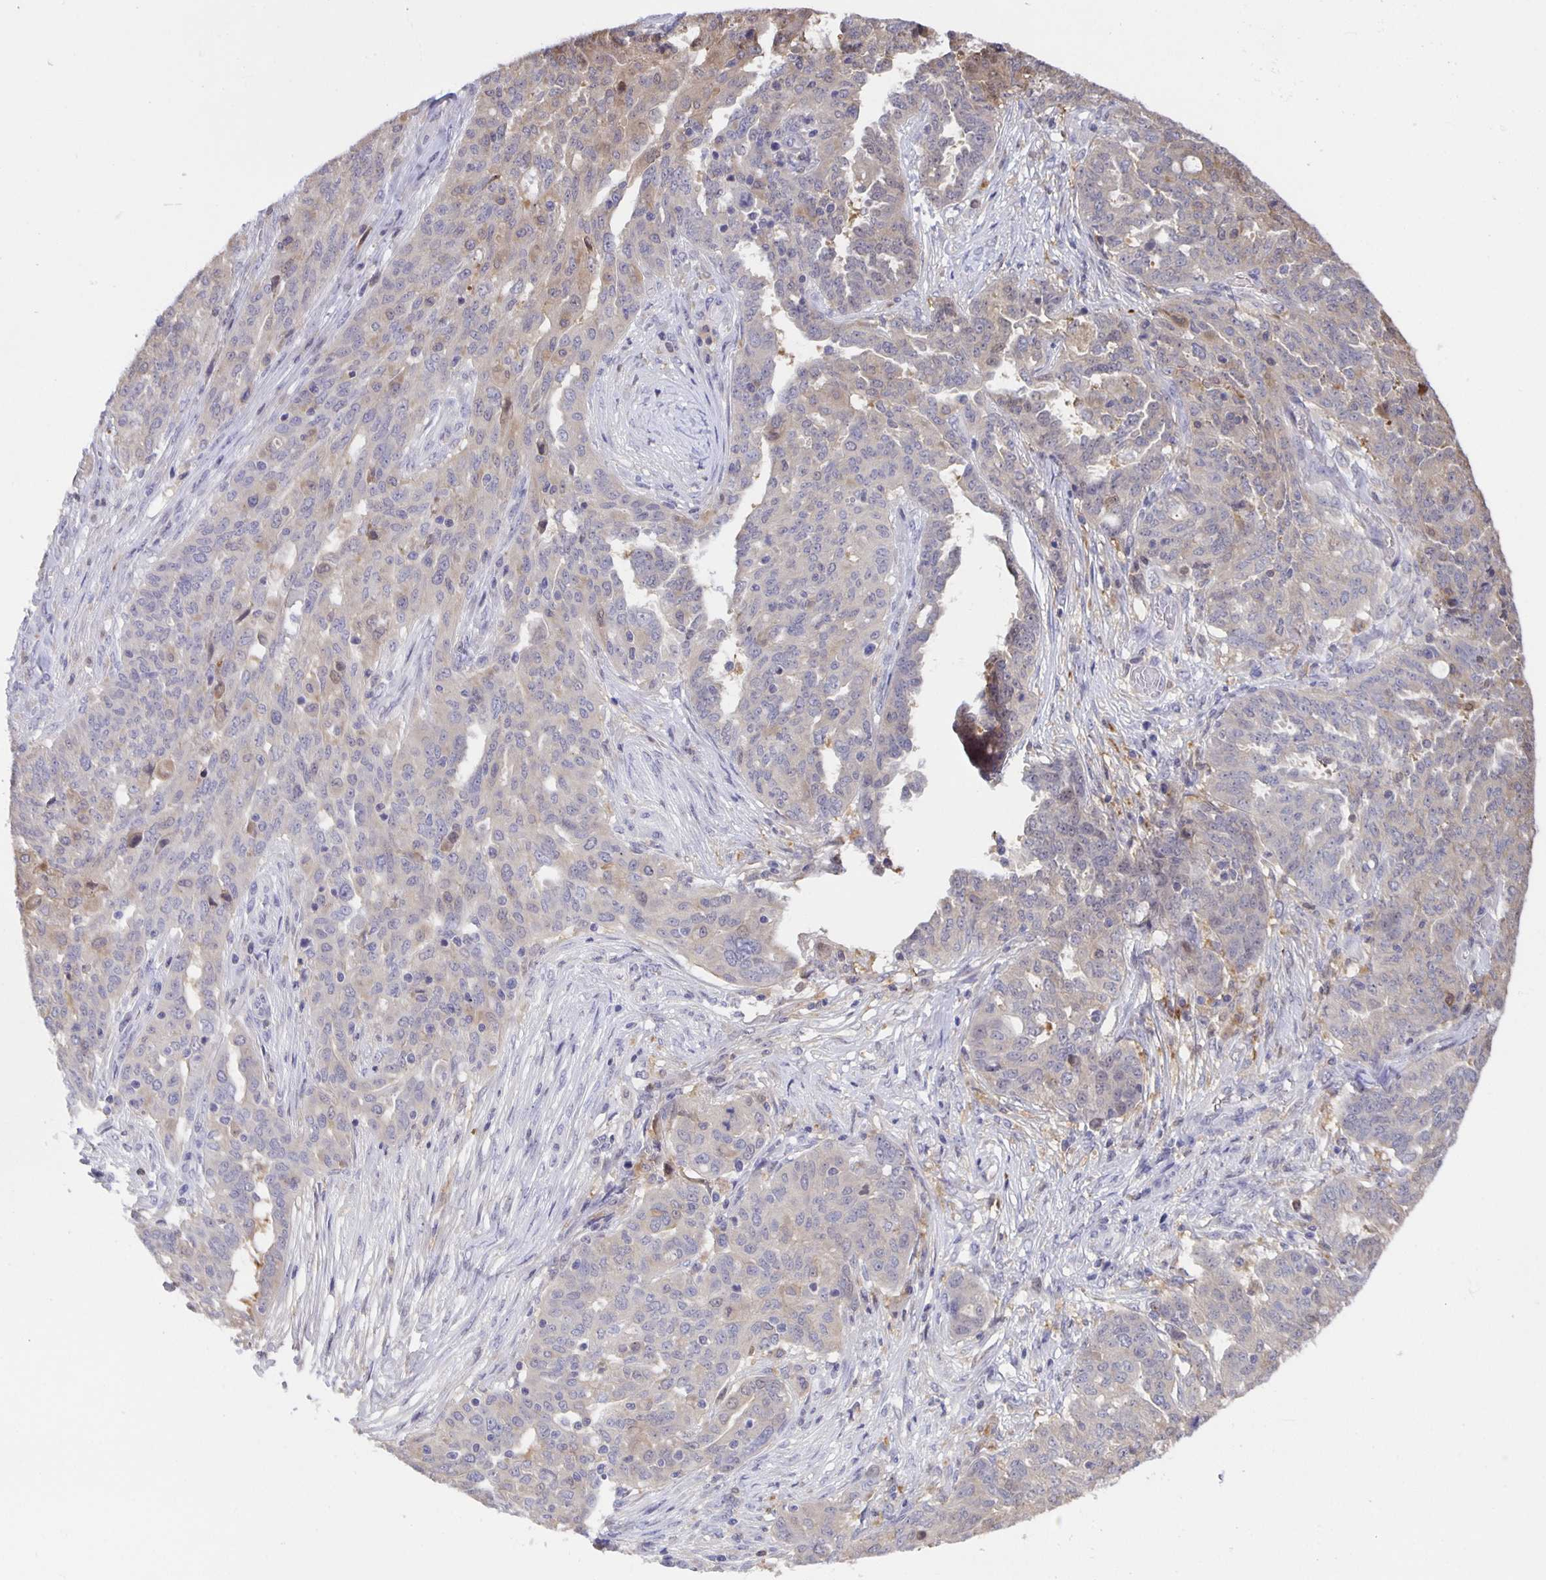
{"staining": {"intensity": "negative", "quantity": "none", "location": "none"}, "tissue": "ovarian cancer", "cell_type": "Tumor cells", "image_type": "cancer", "snomed": [{"axis": "morphology", "description": "Cystadenocarcinoma, serous, NOS"}, {"axis": "topography", "description": "Ovary"}], "caption": "This is a micrograph of IHC staining of ovarian cancer, which shows no staining in tumor cells.", "gene": "MARCHF6", "patient": {"sex": "female", "age": 67}}